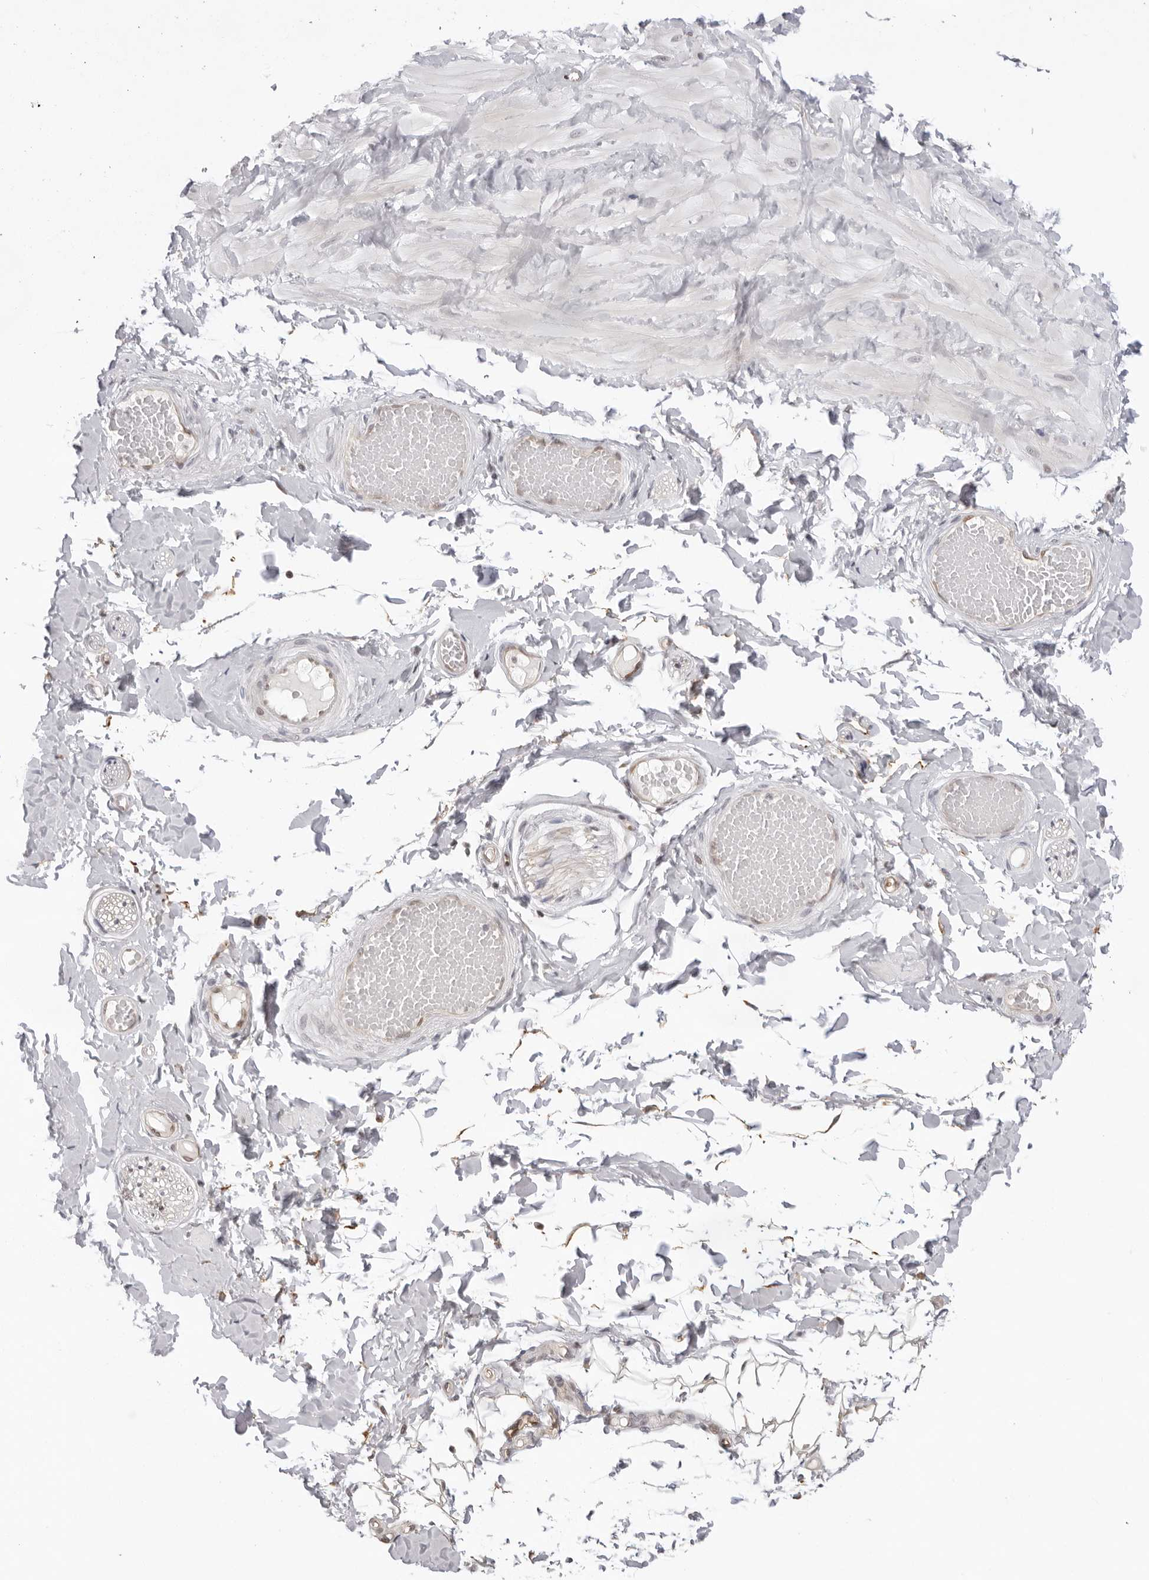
{"staining": {"intensity": "moderate", "quantity": ">75%", "location": "nuclear"}, "tissue": "adipose tissue", "cell_type": "Adipocytes", "image_type": "normal", "snomed": [{"axis": "morphology", "description": "Normal tissue, NOS"}, {"axis": "topography", "description": "Adipose tissue"}, {"axis": "topography", "description": "Vascular tissue"}, {"axis": "topography", "description": "Peripheral nerve tissue"}], "caption": "Immunohistochemistry of benign human adipose tissue exhibits medium levels of moderate nuclear staining in approximately >75% of adipocytes. The staining was performed using DAB (3,3'-diaminobenzidine), with brown indicating positive protein expression. Nuclei are stained blue with hematoxylin.", "gene": "ITGB3BP", "patient": {"sex": "male", "age": 25}}